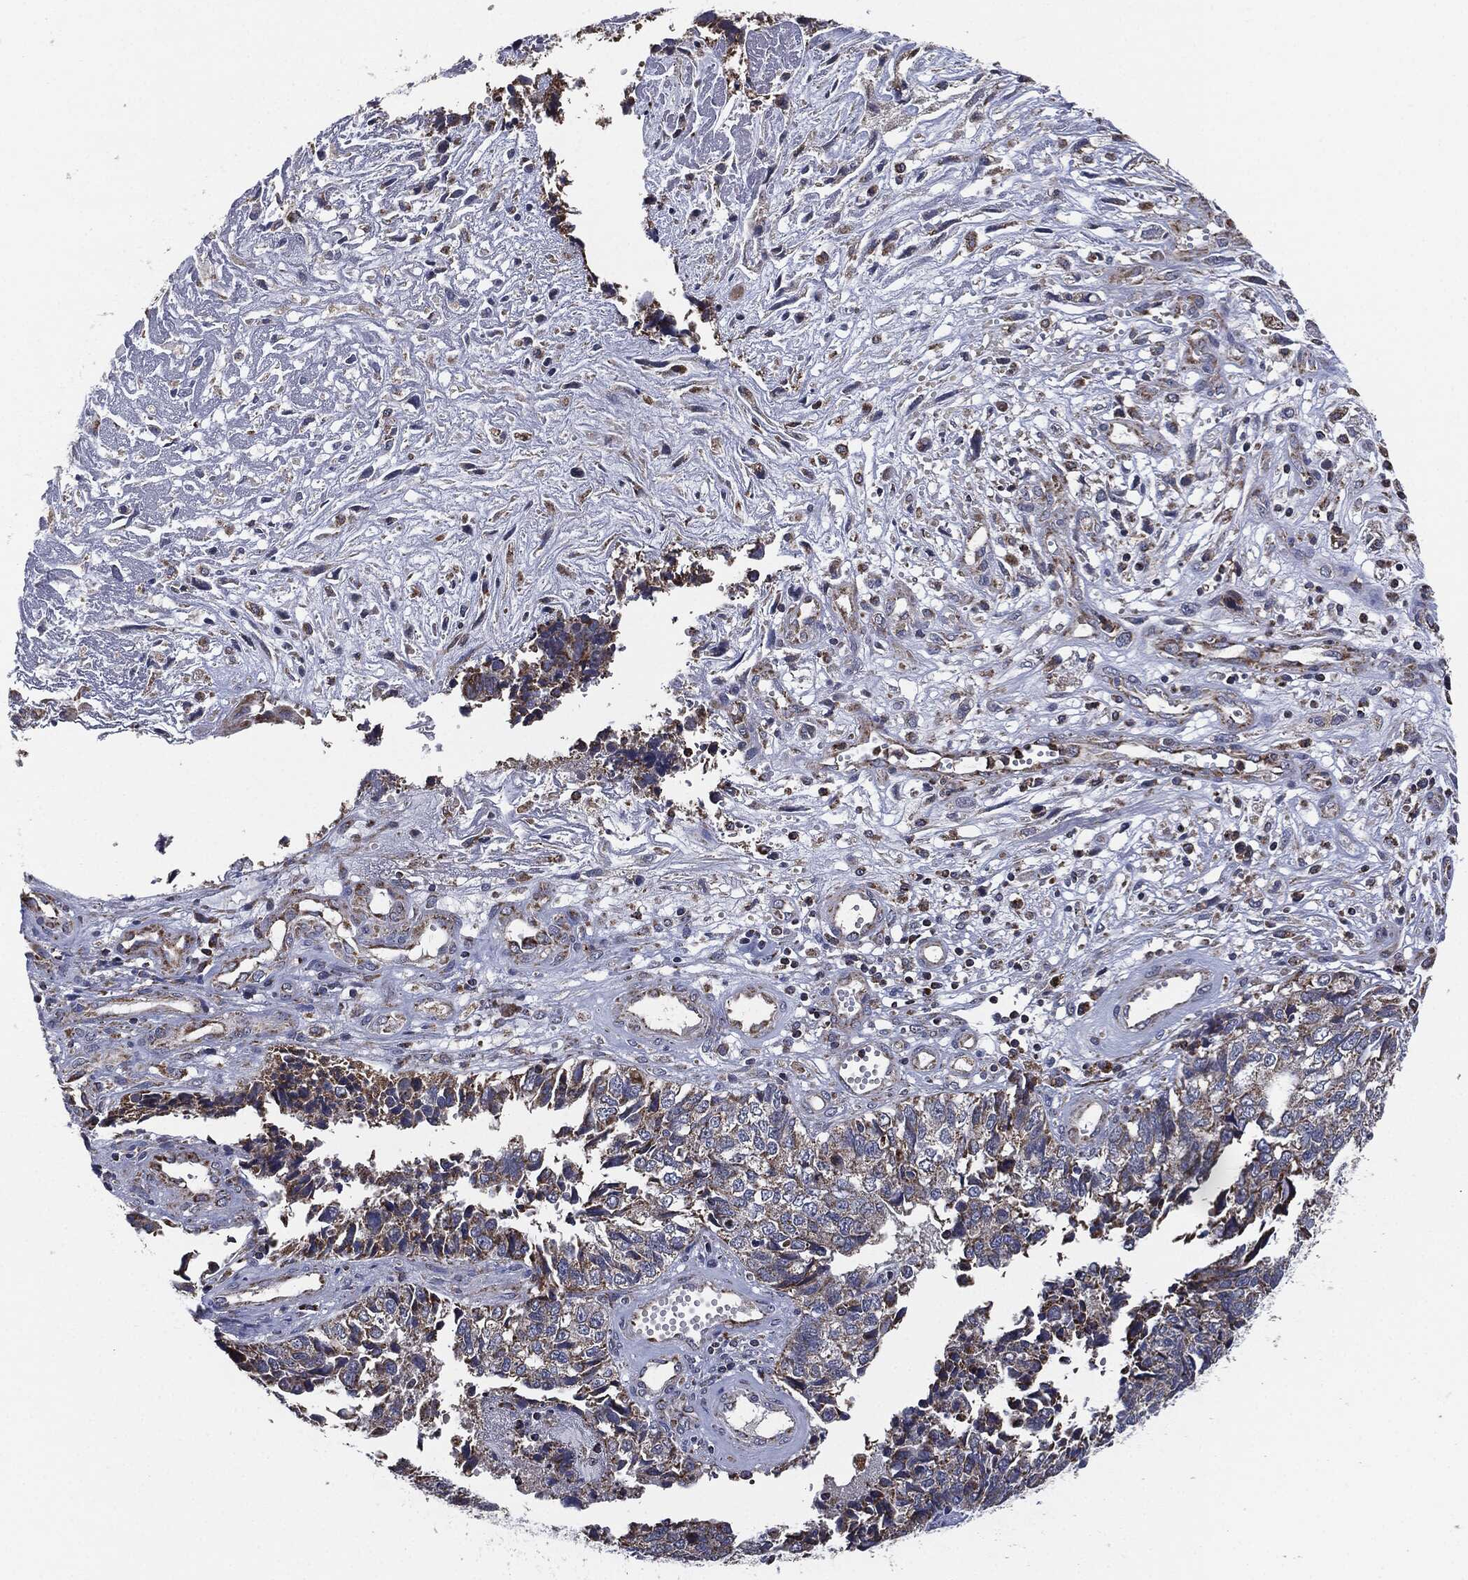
{"staining": {"intensity": "moderate", "quantity": "25%-75%", "location": "cytoplasmic/membranous"}, "tissue": "cervical cancer", "cell_type": "Tumor cells", "image_type": "cancer", "snomed": [{"axis": "morphology", "description": "Squamous cell carcinoma, NOS"}, {"axis": "topography", "description": "Cervix"}], "caption": "Human cervical cancer stained with a brown dye displays moderate cytoplasmic/membranous positive expression in approximately 25%-75% of tumor cells.", "gene": "NDUFV2", "patient": {"sex": "female", "age": 63}}